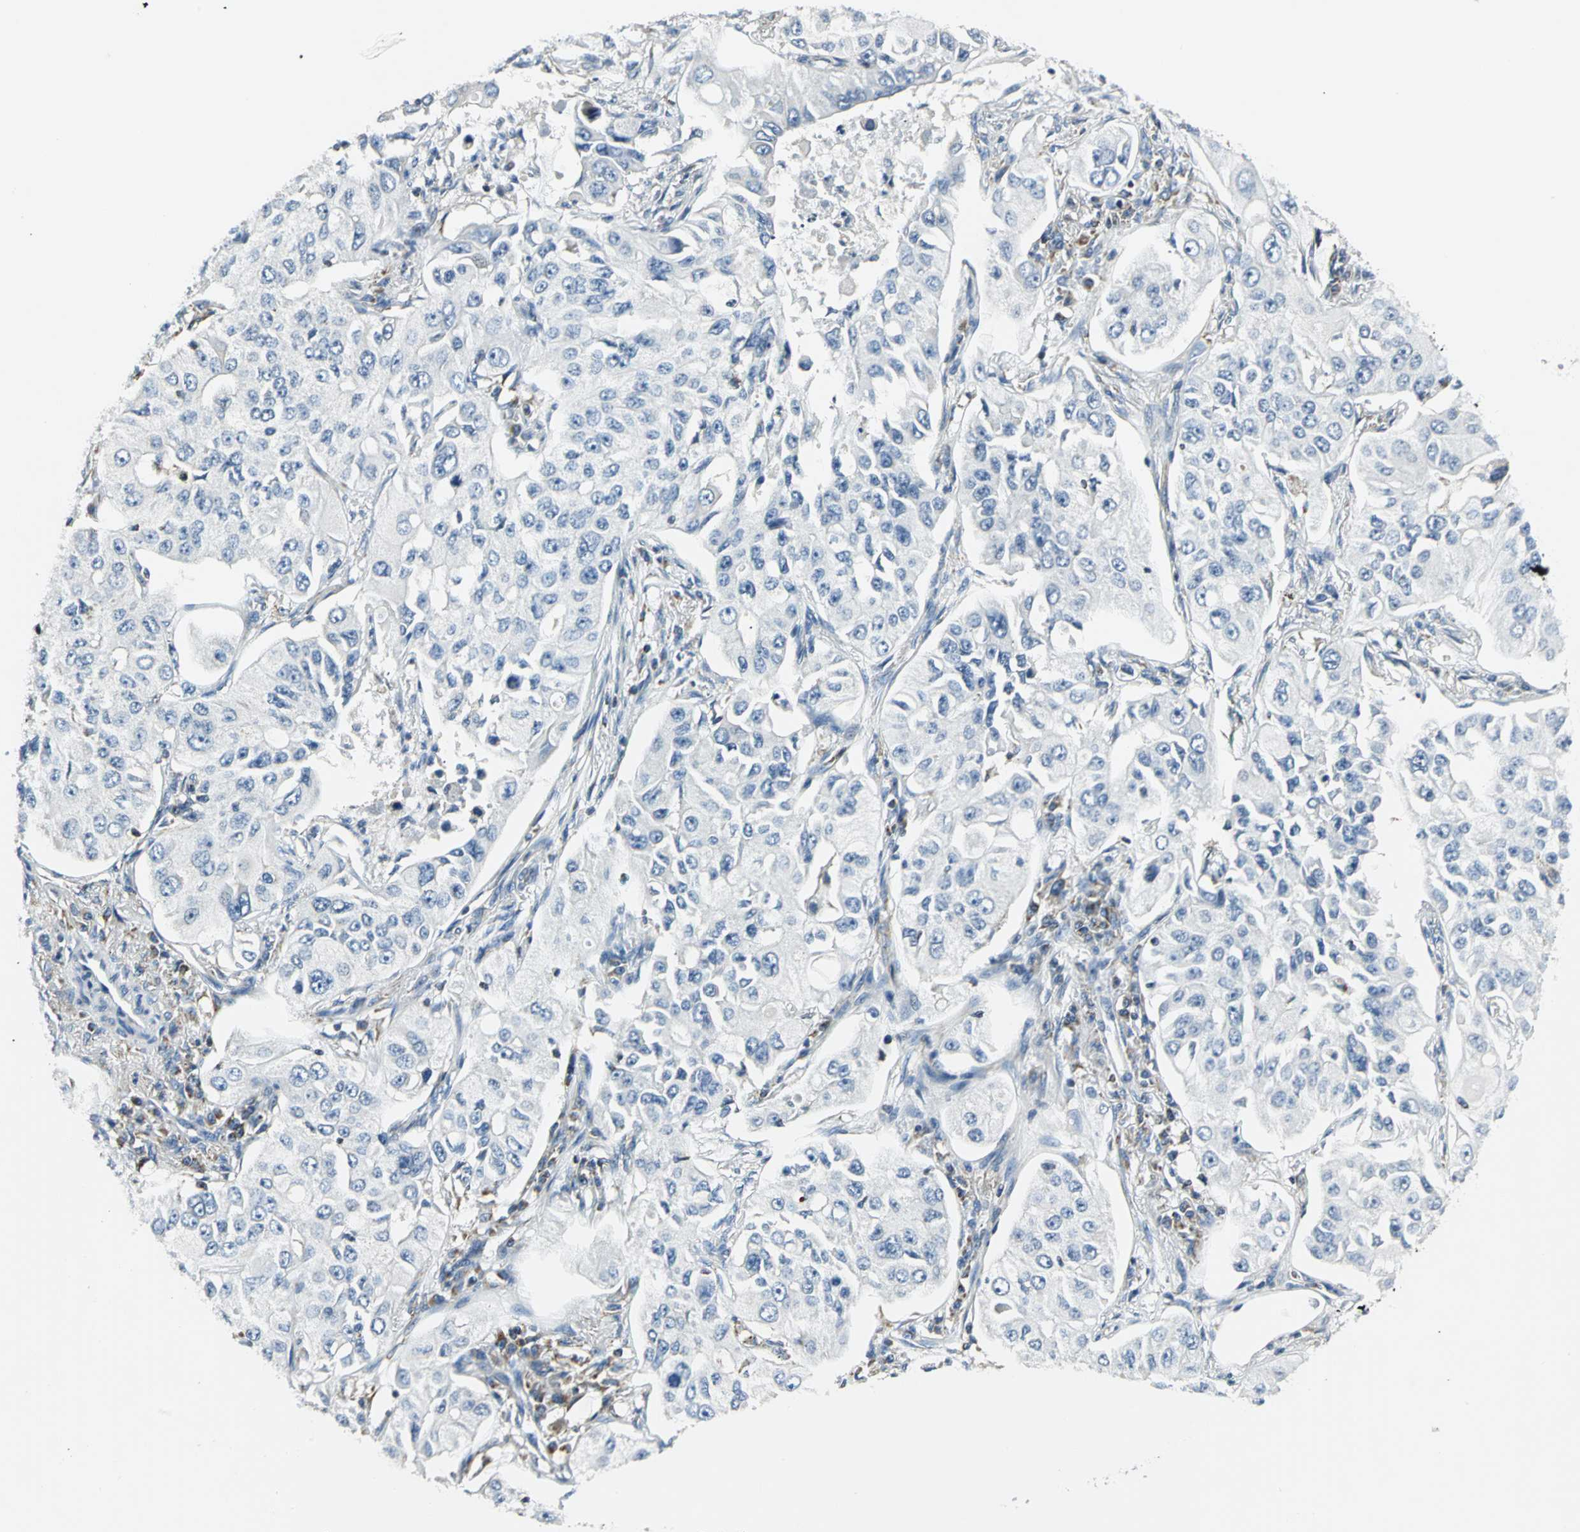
{"staining": {"intensity": "negative", "quantity": "none", "location": "none"}, "tissue": "lung cancer", "cell_type": "Tumor cells", "image_type": "cancer", "snomed": [{"axis": "morphology", "description": "Adenocarcinoma, NOS"}, {"axis": "topography", "description": "Lung"}], "caption": "IHC histopathology image of neoplastic tissue: human adenocarcinoma (lung) stained with DAB (3,3'-diaminobenzidine) displays no significant protein expression in tumor cells.", "gene": "USP40", "patient": {"sex": "male", "age": 84}}